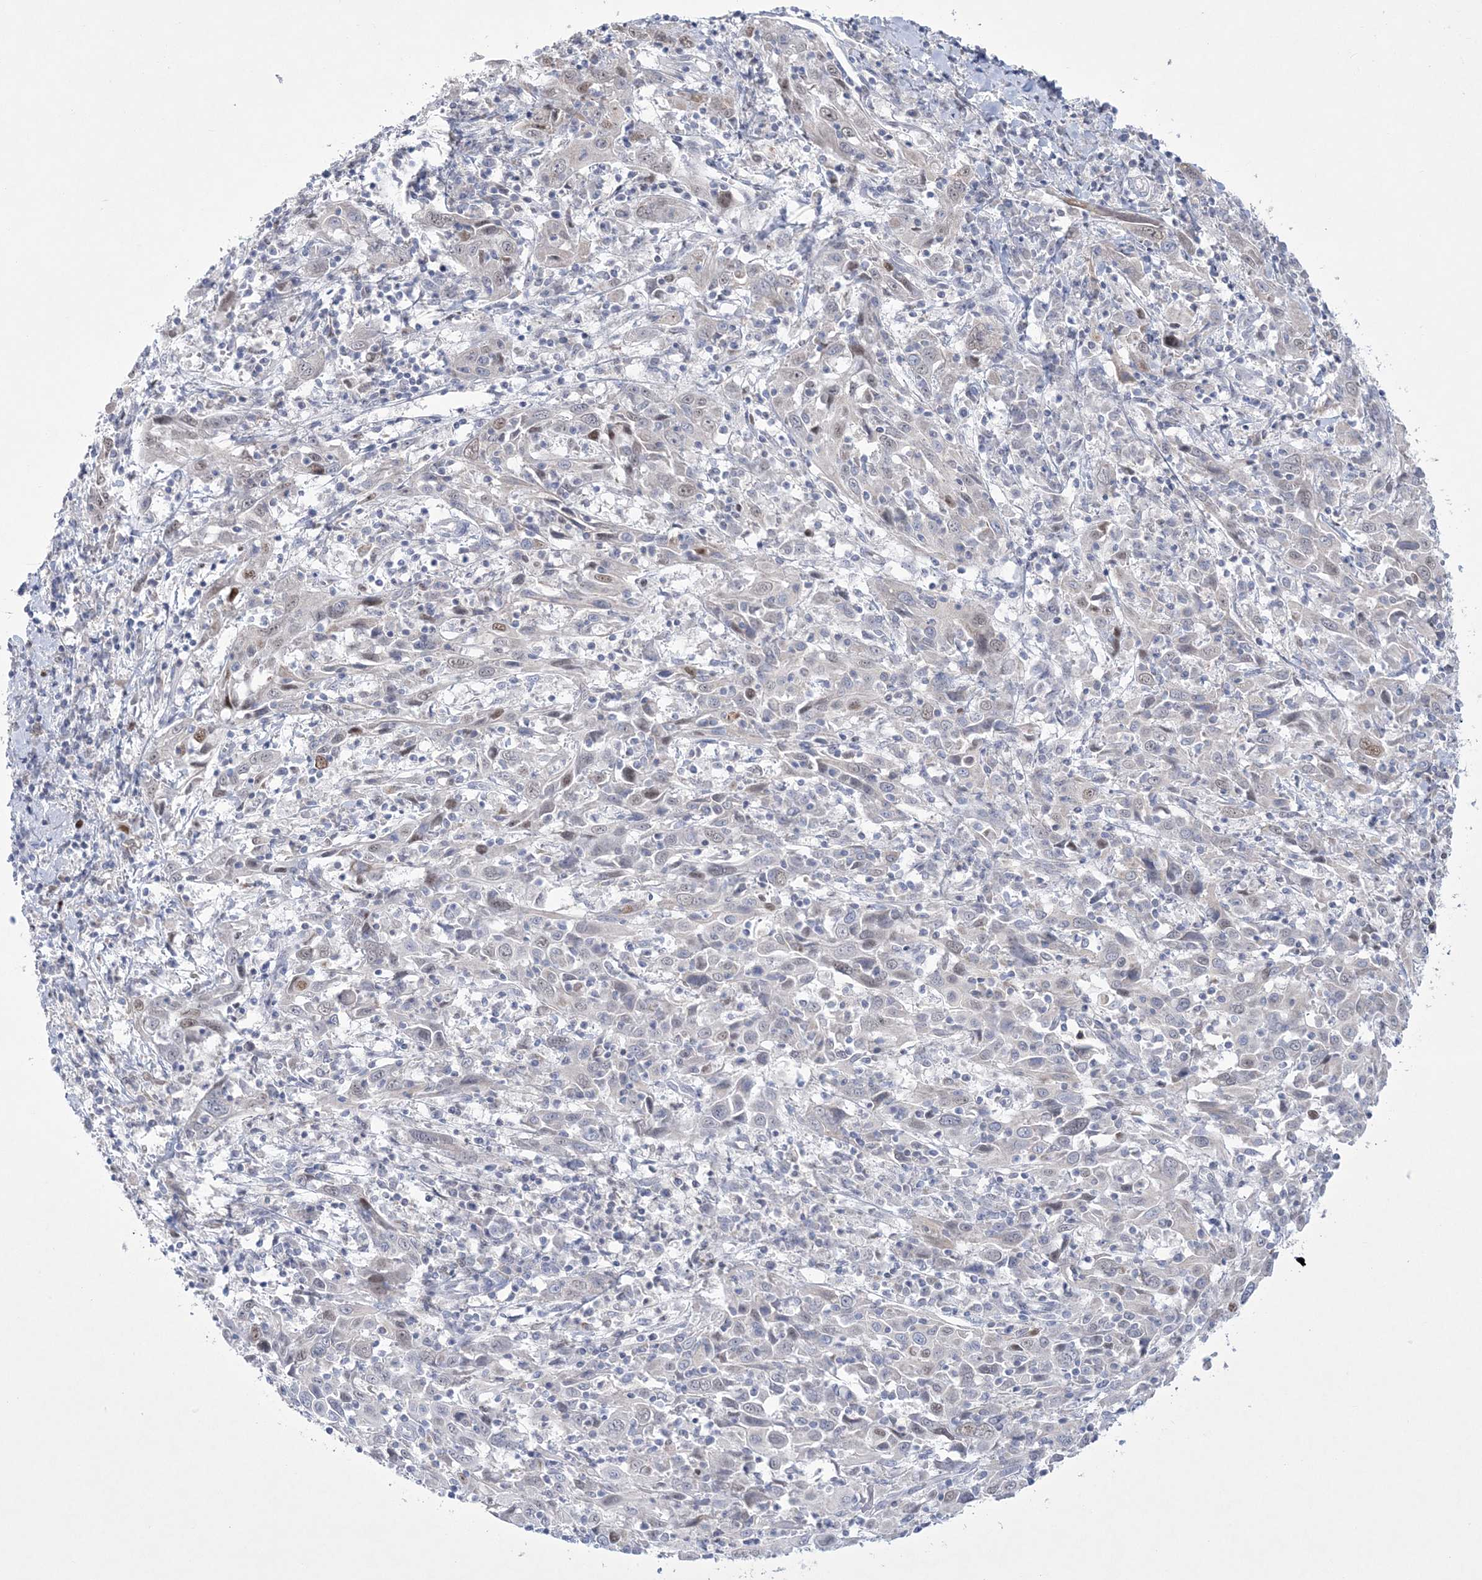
{"staining": {"intensity": "weak", "quantity": "<25%", "location": "nuclear"}, "tissue": "cervical cancer", "cell_type": "Tumor cells", "image_type": "cancer", "snomed": [{"axis": "morphology", "description": "Squamous cell carcinoma, NOS"}, {"axis": "topography", "description": "Cervix"}], "caption": "A photomicrograph of cervical cancer (squamous cell carcinoma) stained for a protein displays no brown staining in tumor cells.", "gene": "WDR27", "patient": {"sex": "female", "age": 46}}